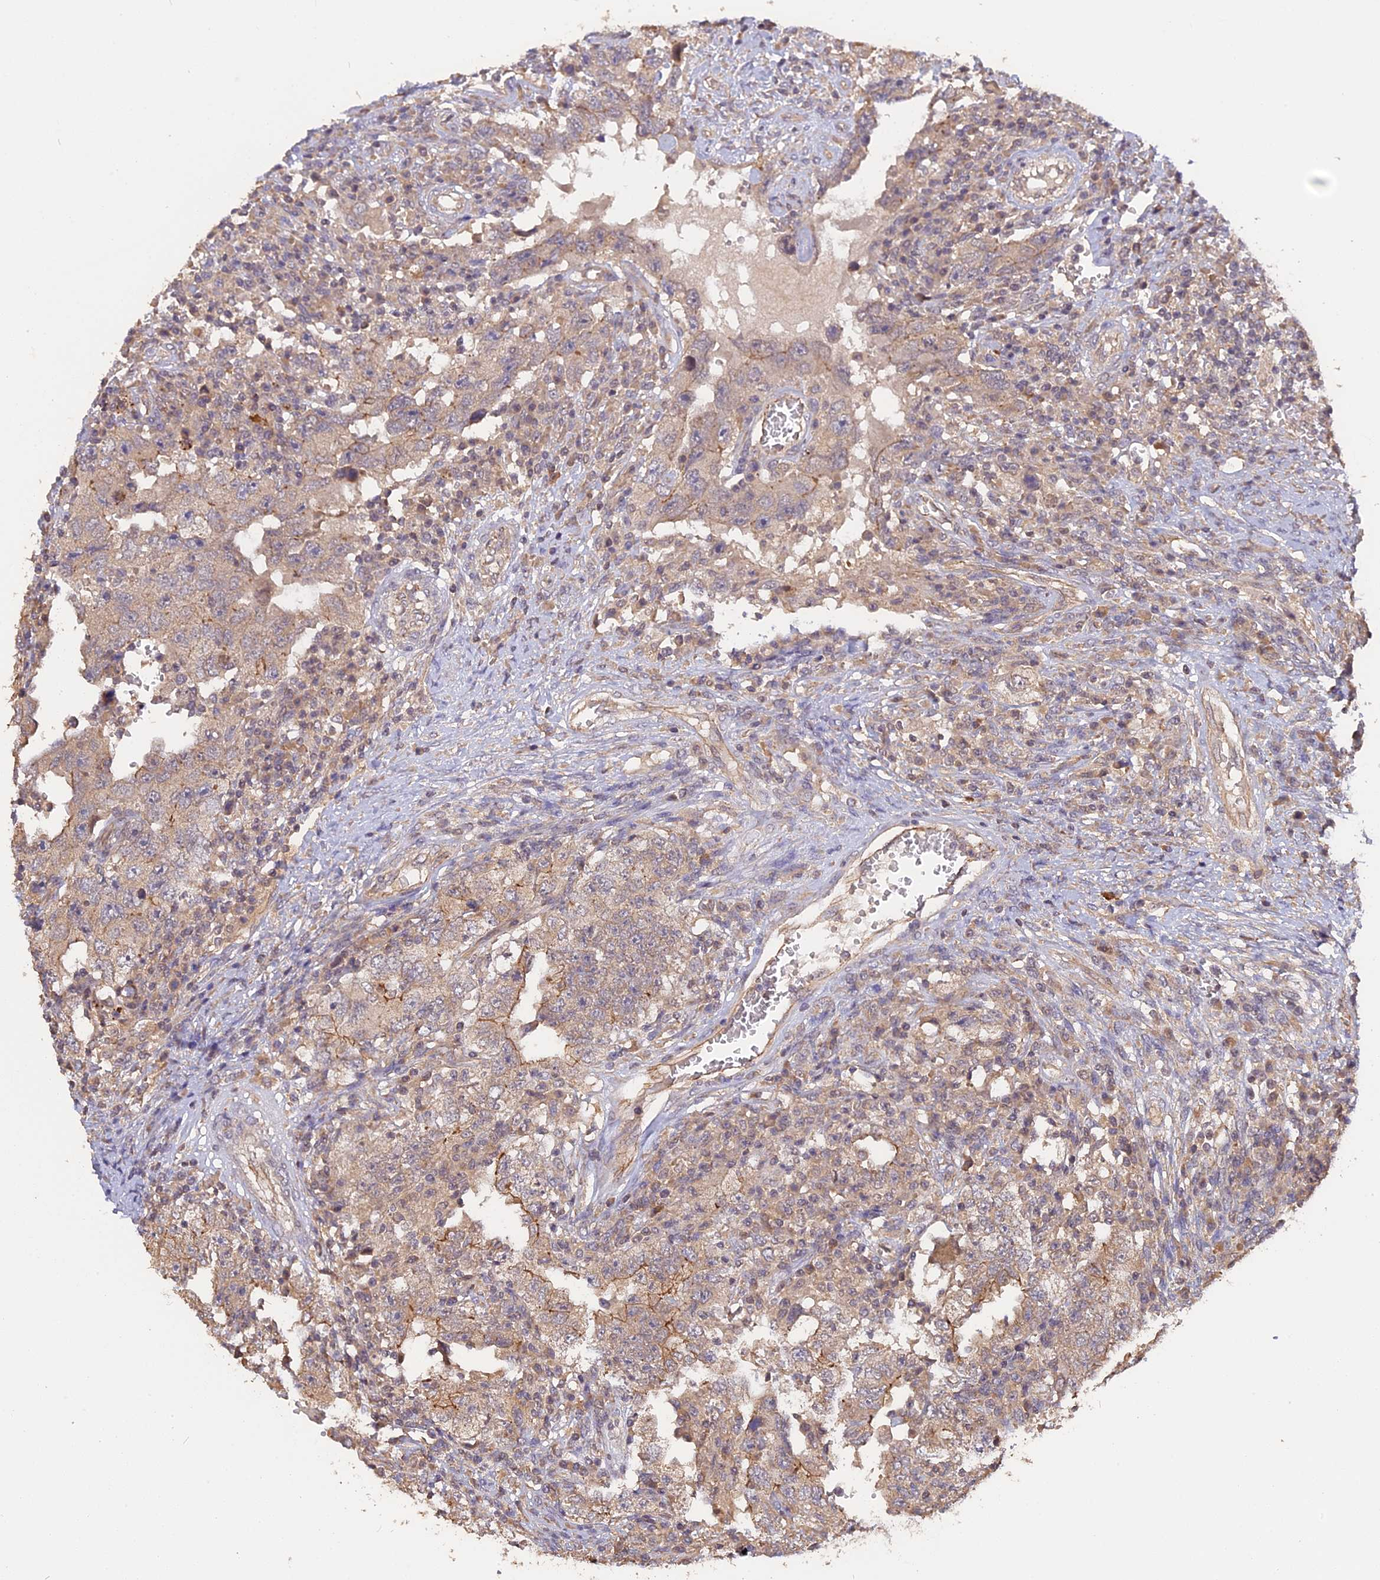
{"staining": {"intensity": "moderate", "quantity": "<25%", "location": "cytoplasmic/membranous"}, "tissue": "testis cancer", "cell_type": "Tumor cells", "image_type": "cancer", "snomed": [{"axis": "morphology", "description": "Carcinoma, Embryonal, NOS"}, {"axis": "topography", "description": "Testis"}], "caption": "A brown stain shows moderate cytoplasmic/membranous expression of a protein in human testis embryonal carcinoma tumor cells.", "gene": "ARHGAP40", "patient": {"sex": "male", "age": 26}}